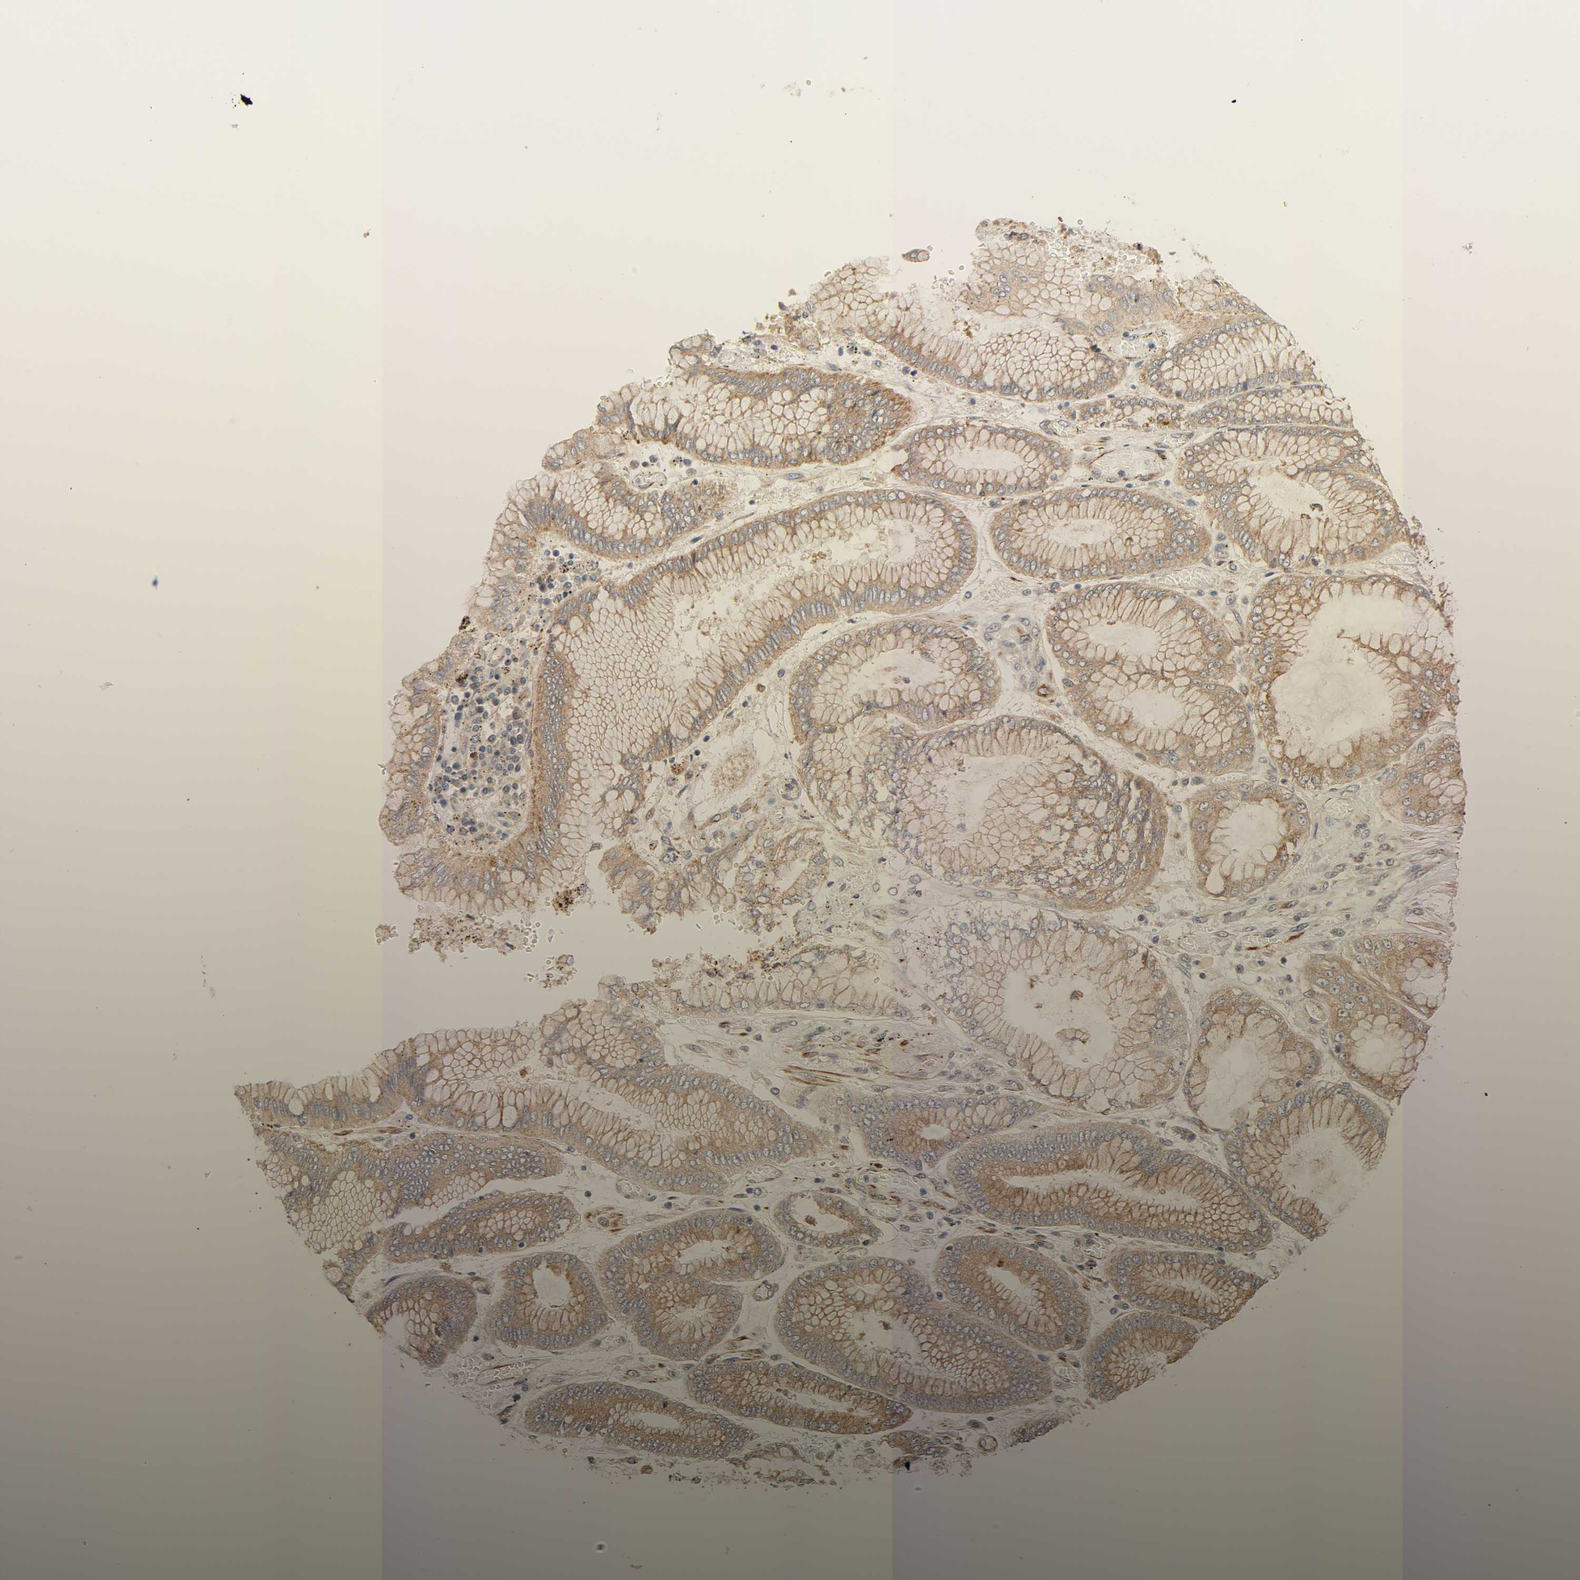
{"staining": {"intensity": "moderate", "quantity": ">75%", "location": "cytoplasmic/membranous"}, "tissue": "stomach cancer", "cell_type": "Tumor cells", "image_type": "cancer", "snomed": [{"axis": "morphology", "description": "Normal tissue, NOS"}, {"axis": "morphology", "description": "Adenocarcinoma, NOS"}, {"axis": "topography", "description": "Stomach, upper"}, {"axis": "topography", "description": "Stomach"}], "caption": "Brown immunohistochemical staining in human adenocarcinoma (stomach) shows moderate cytoplasmic/membranous staining in approximately >75% of tumor cells.", "gene": "REEP6", "patient": {"sex": "male", "age": 76}}